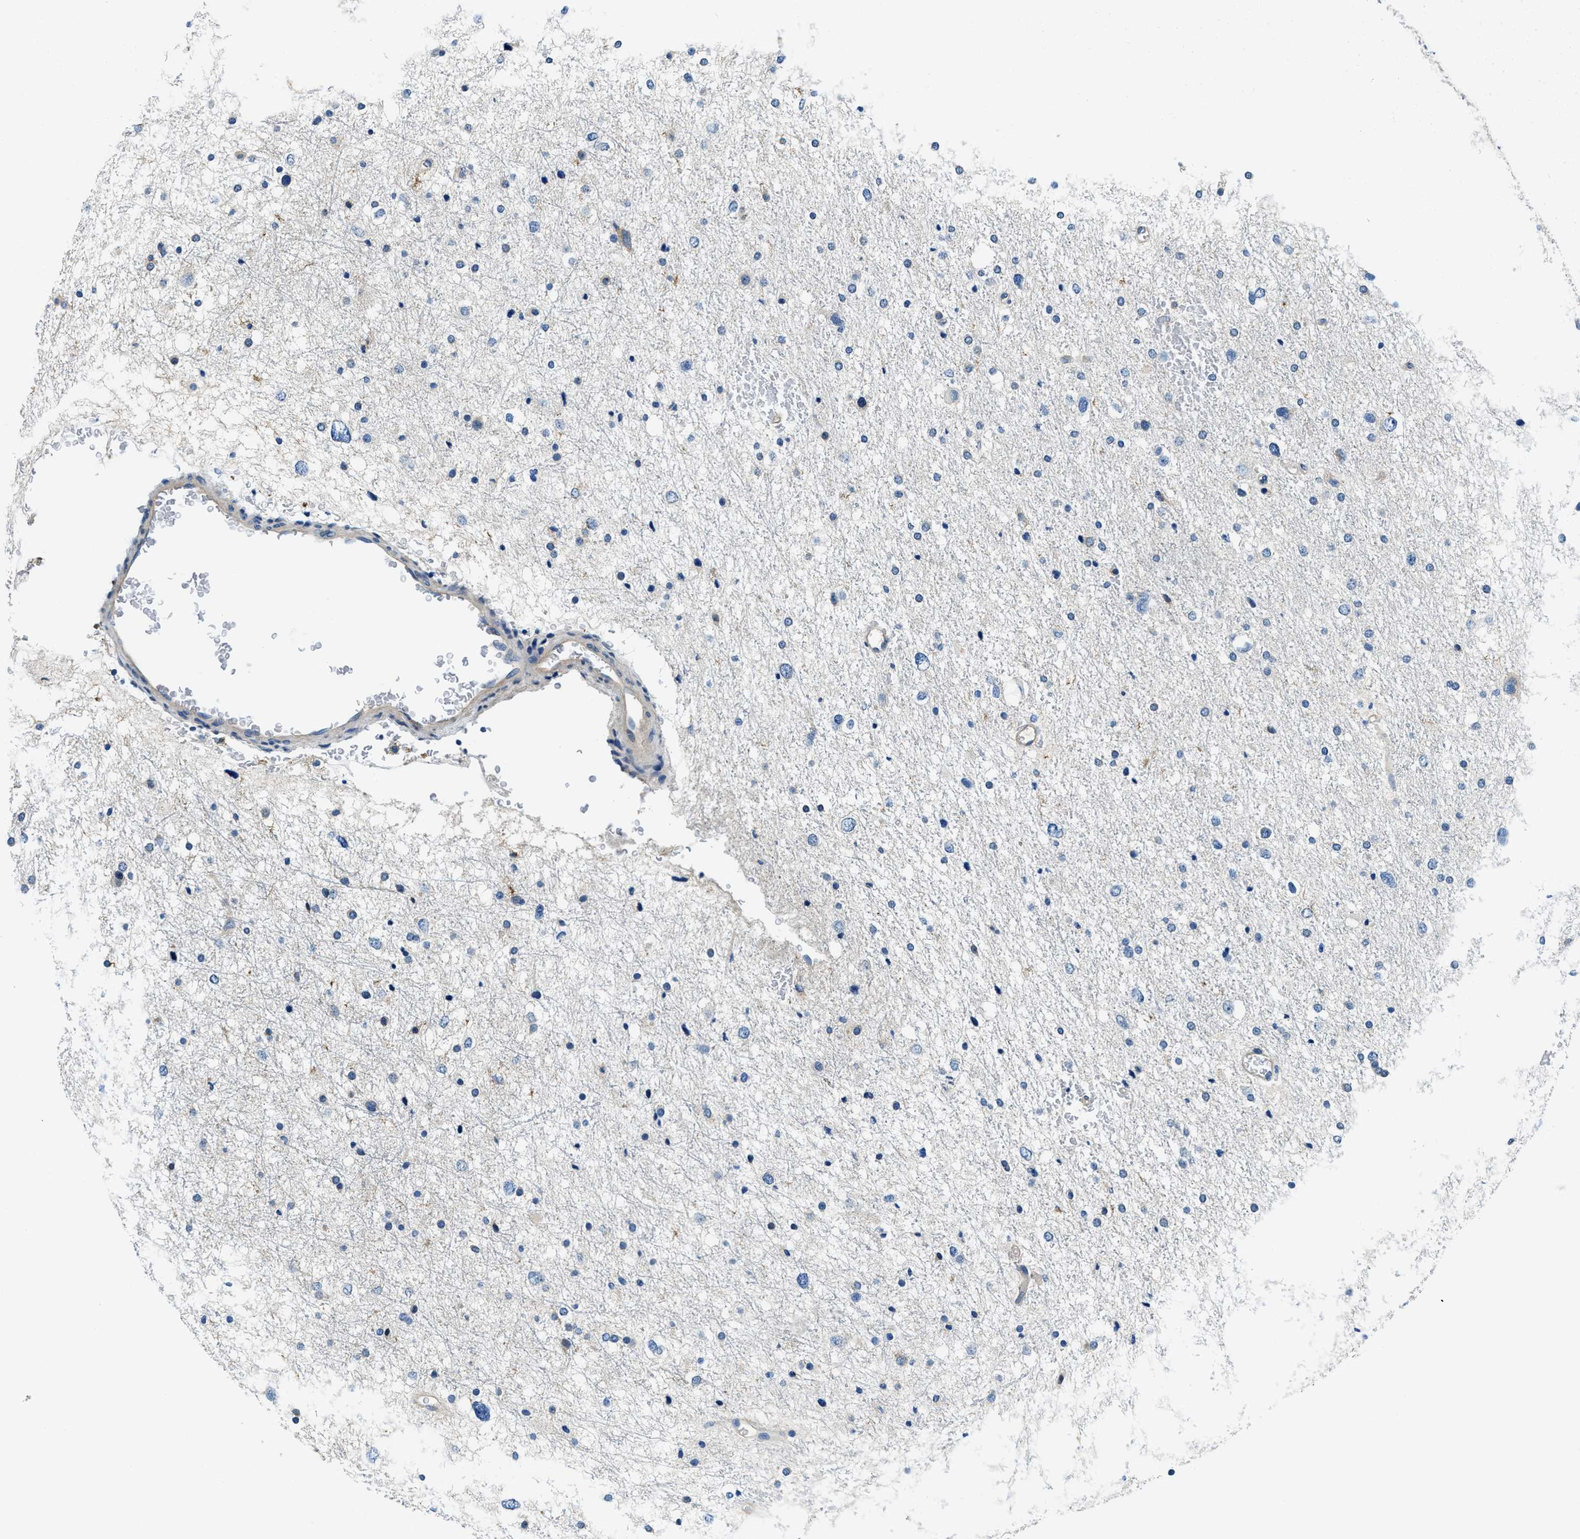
{"staining": {"intensity": "negative", "quantity": "none", "location": "none"}, "tissue": "glioma", "cell_type": "Tumor cells", "image_type": "cancer", "snomed": [{"axis": "morphology", "description": "Glioma, malignant, Low grade"}, {"axis": "topography", "description": "Brain"}], "caption": "This is an immunohistochemistry (IHC) photomicrograph of glioma. There is no staining in tumor cells.", "gene": "TWF1", "patient": {"sex": "female", "age": 37}}